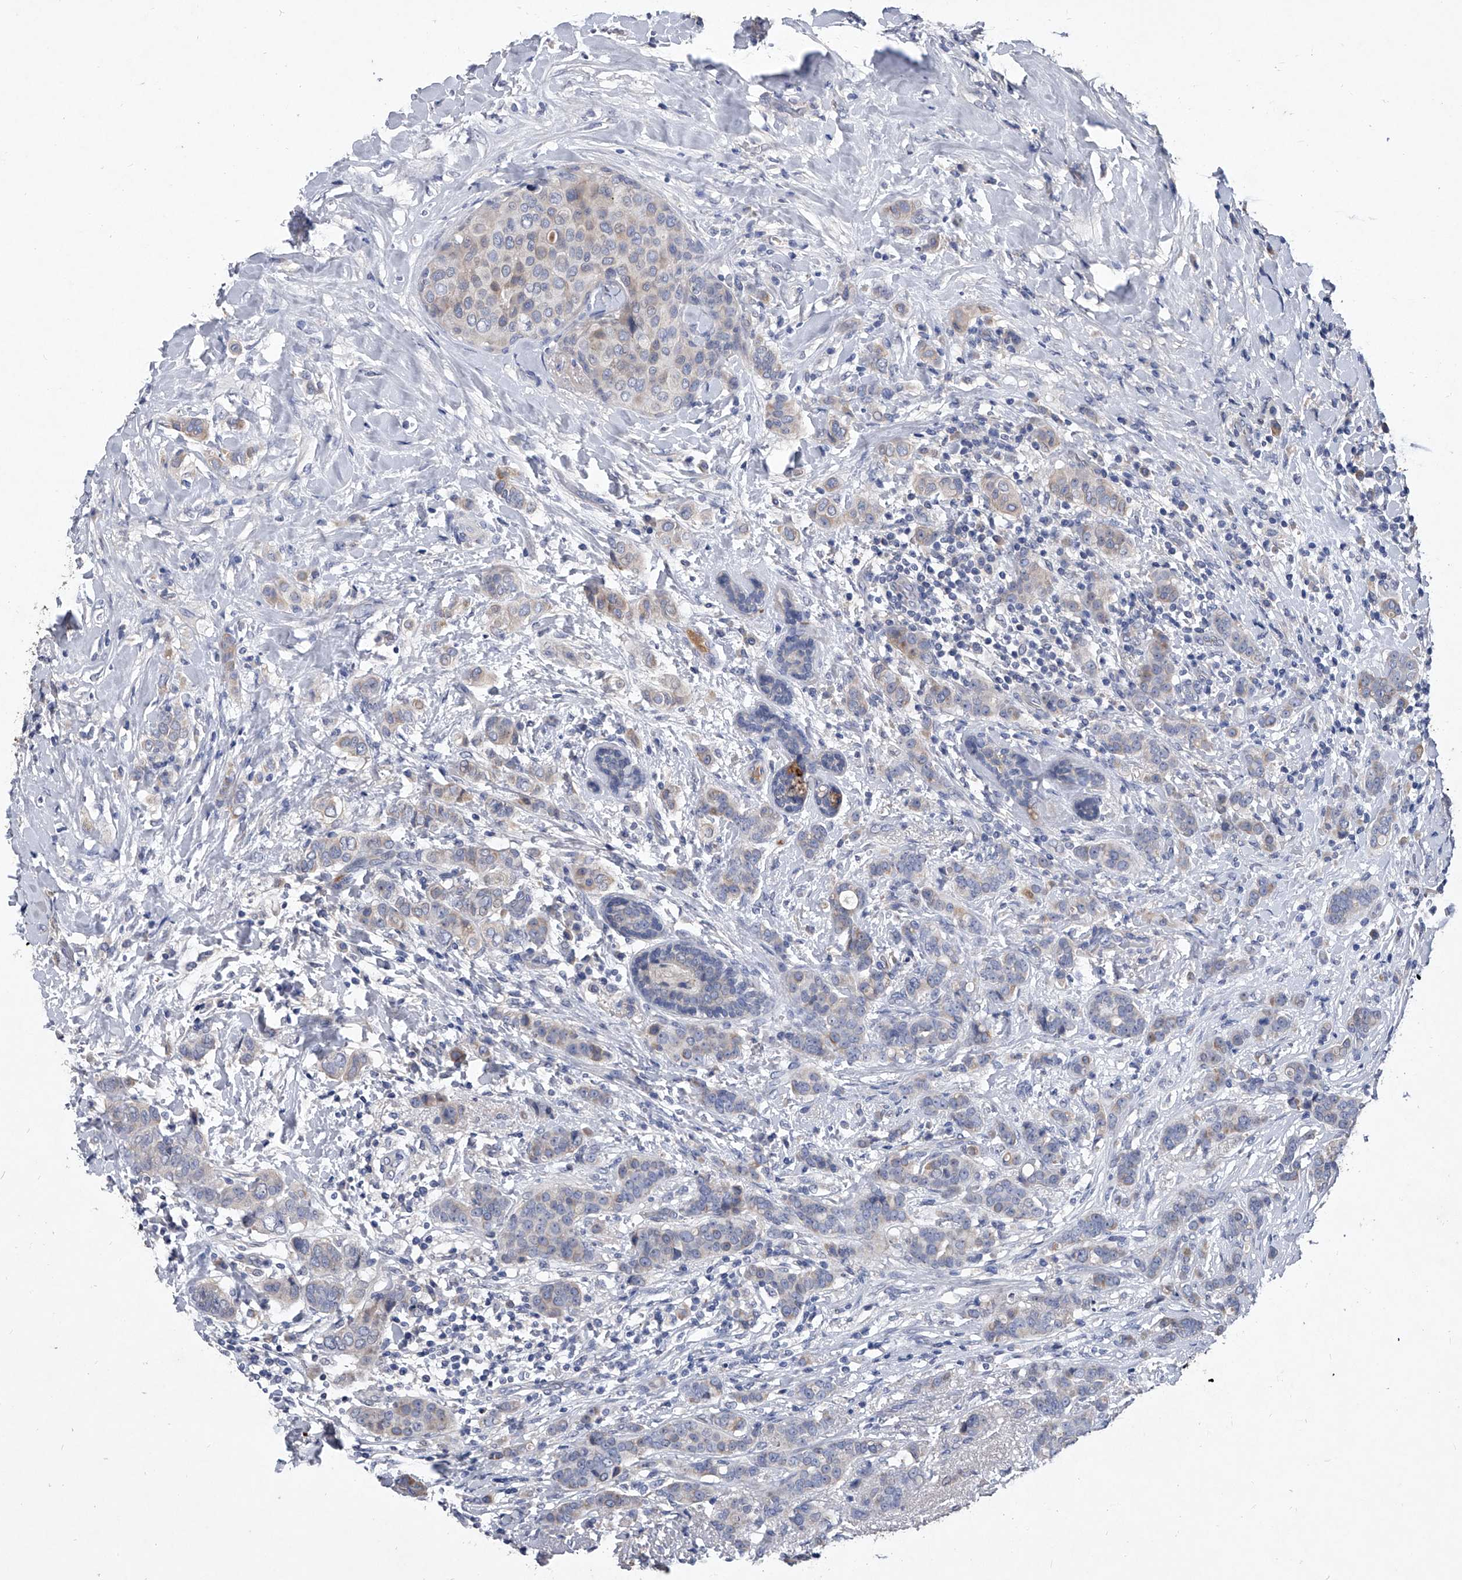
{"staining": {"intensity": "negative", "quantity": "none", "location": "none"}, "tissue": "breast cancer", "cell_type": "Tumor cells", "image_type": "cancer", "snomed": [{"axis": "morphology", "description": "Lobular carcinoma"}, {"axis": "topography", "description": "Breast"}], "caption": "Immunohistochemical staining of breast lobular carcinoma reveals no significant positivity in tumor cells.", "gene": "C5", "patient": {"sex": "female", "age": 51}}